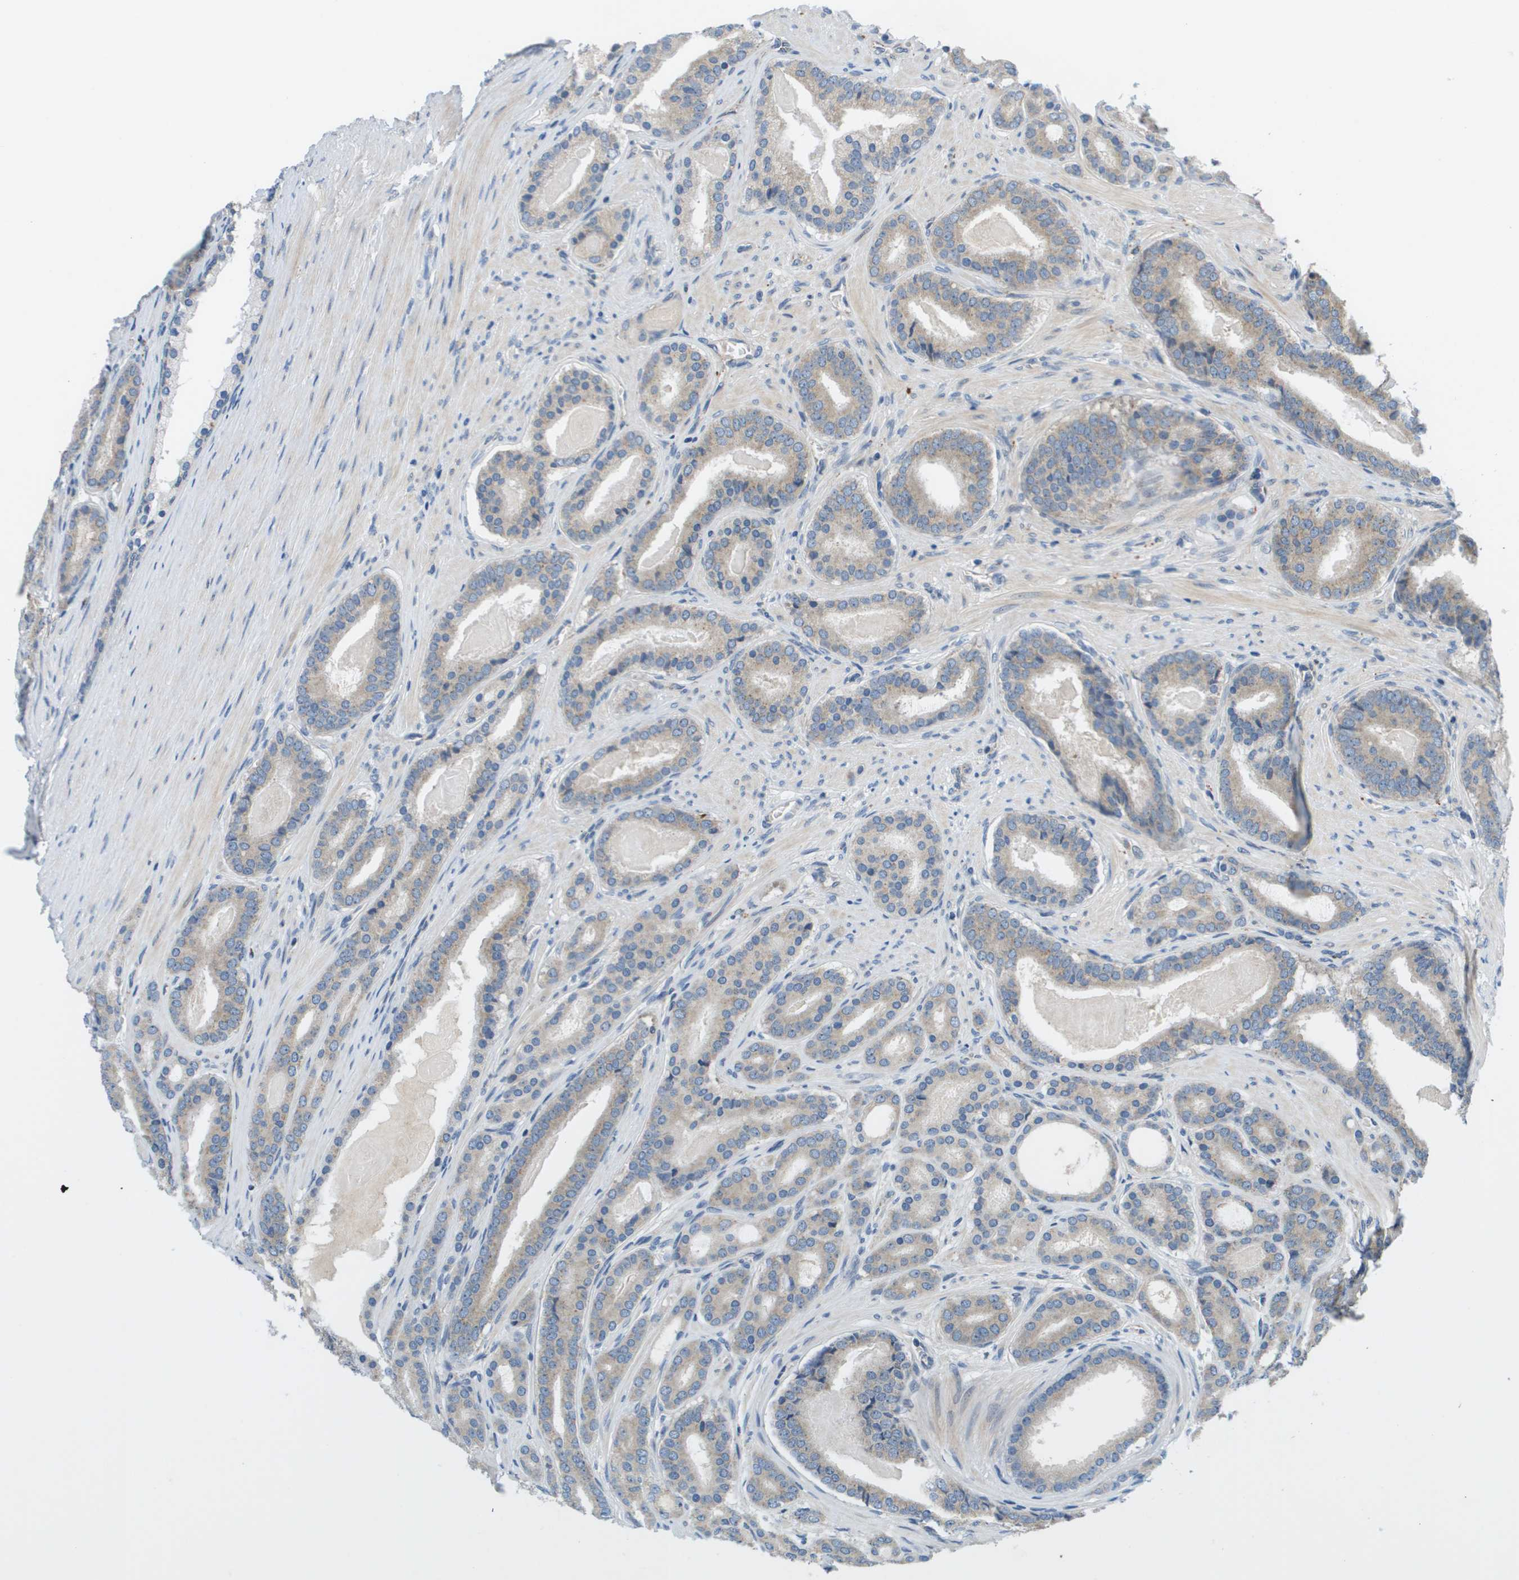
{"staining": {"intensity": "negative", "quantity": "none", "location": "none"}, "tissue": "prostate cancer", "cell_type": "Tumor cells", "image_type": "cancer", "snomed": [{"axis": "morphology", "description": "Adenocarcinoma, High grade"}, {"axis": "topography", "description": "Prostate"}], "caption": "Immunohistochemistry histopathology image of neoplastic tissue: human prostate cancer (adenocarcinoma (high-grade)) stained with DAB displays no significant protein positivity in tumor cells. (DAB (3,3'-diaminobenzidine) IHC with hematoxylin counter stain).", "gene": "SLC25A20", "patient": {"sex": "male", "age": 60}}